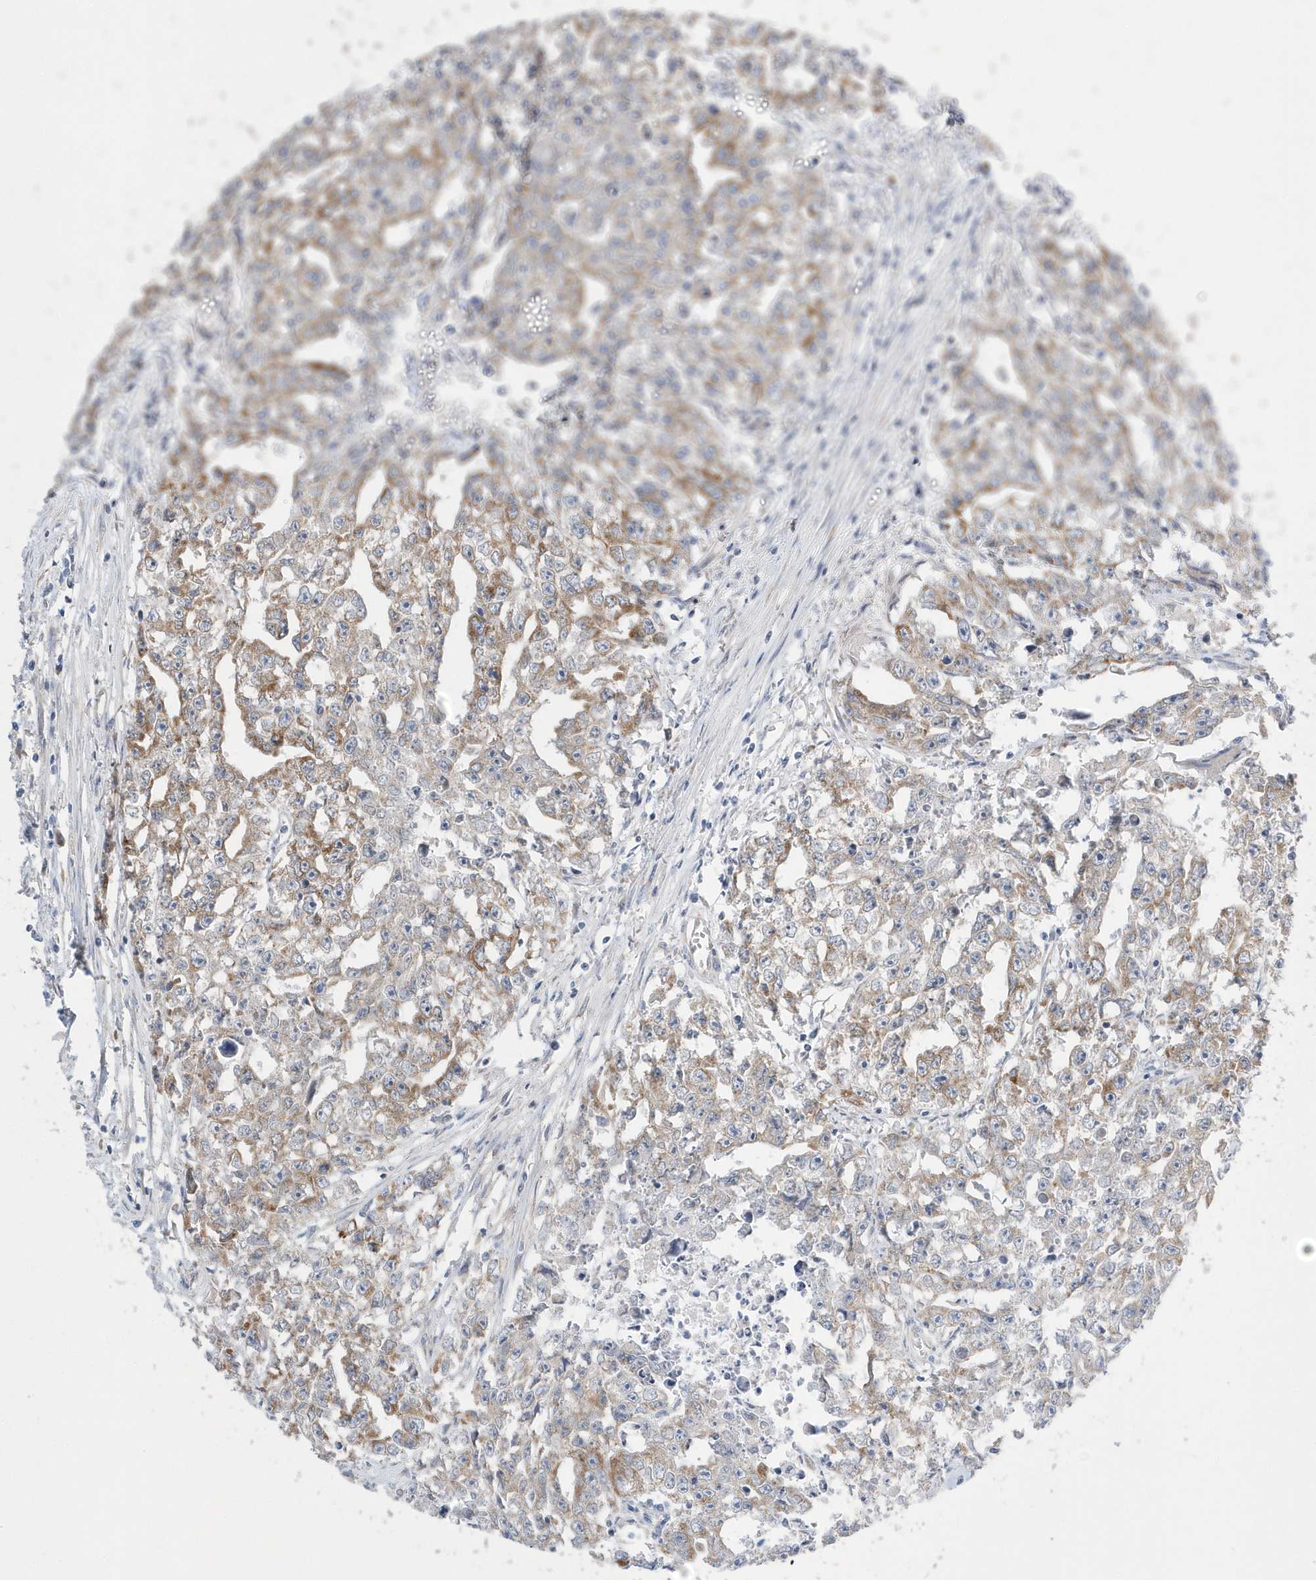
{"staining": {"intensity": "moderate", "quantity": "25%-75%", "location": "cytoplasmic/membranous"}, "tissue": "testis cancer", "cell_type": "Tumor cells", "image_type": "cancer", "snomed": [{"axis": "morphology", "description": "Seminoma, NOS"}, {"axis": "morphology", "description": "Carcinoma, Embryonal, NOS"}, {"axis": "topography", "description": "Testis"}], "caption": "Immunohistochemical staining of human testis cancer demonstrates medium levels of moderate cytoplasmic/membranous protein positivity in approximately 25%-75% of tumor cells. The staining was performed using DAB, with brown indicating positive protein expression. Nuclei are stained blue with hematoxylin.", "gene": "SPATA5", "patient": {"sex": "male", "age": 43}}